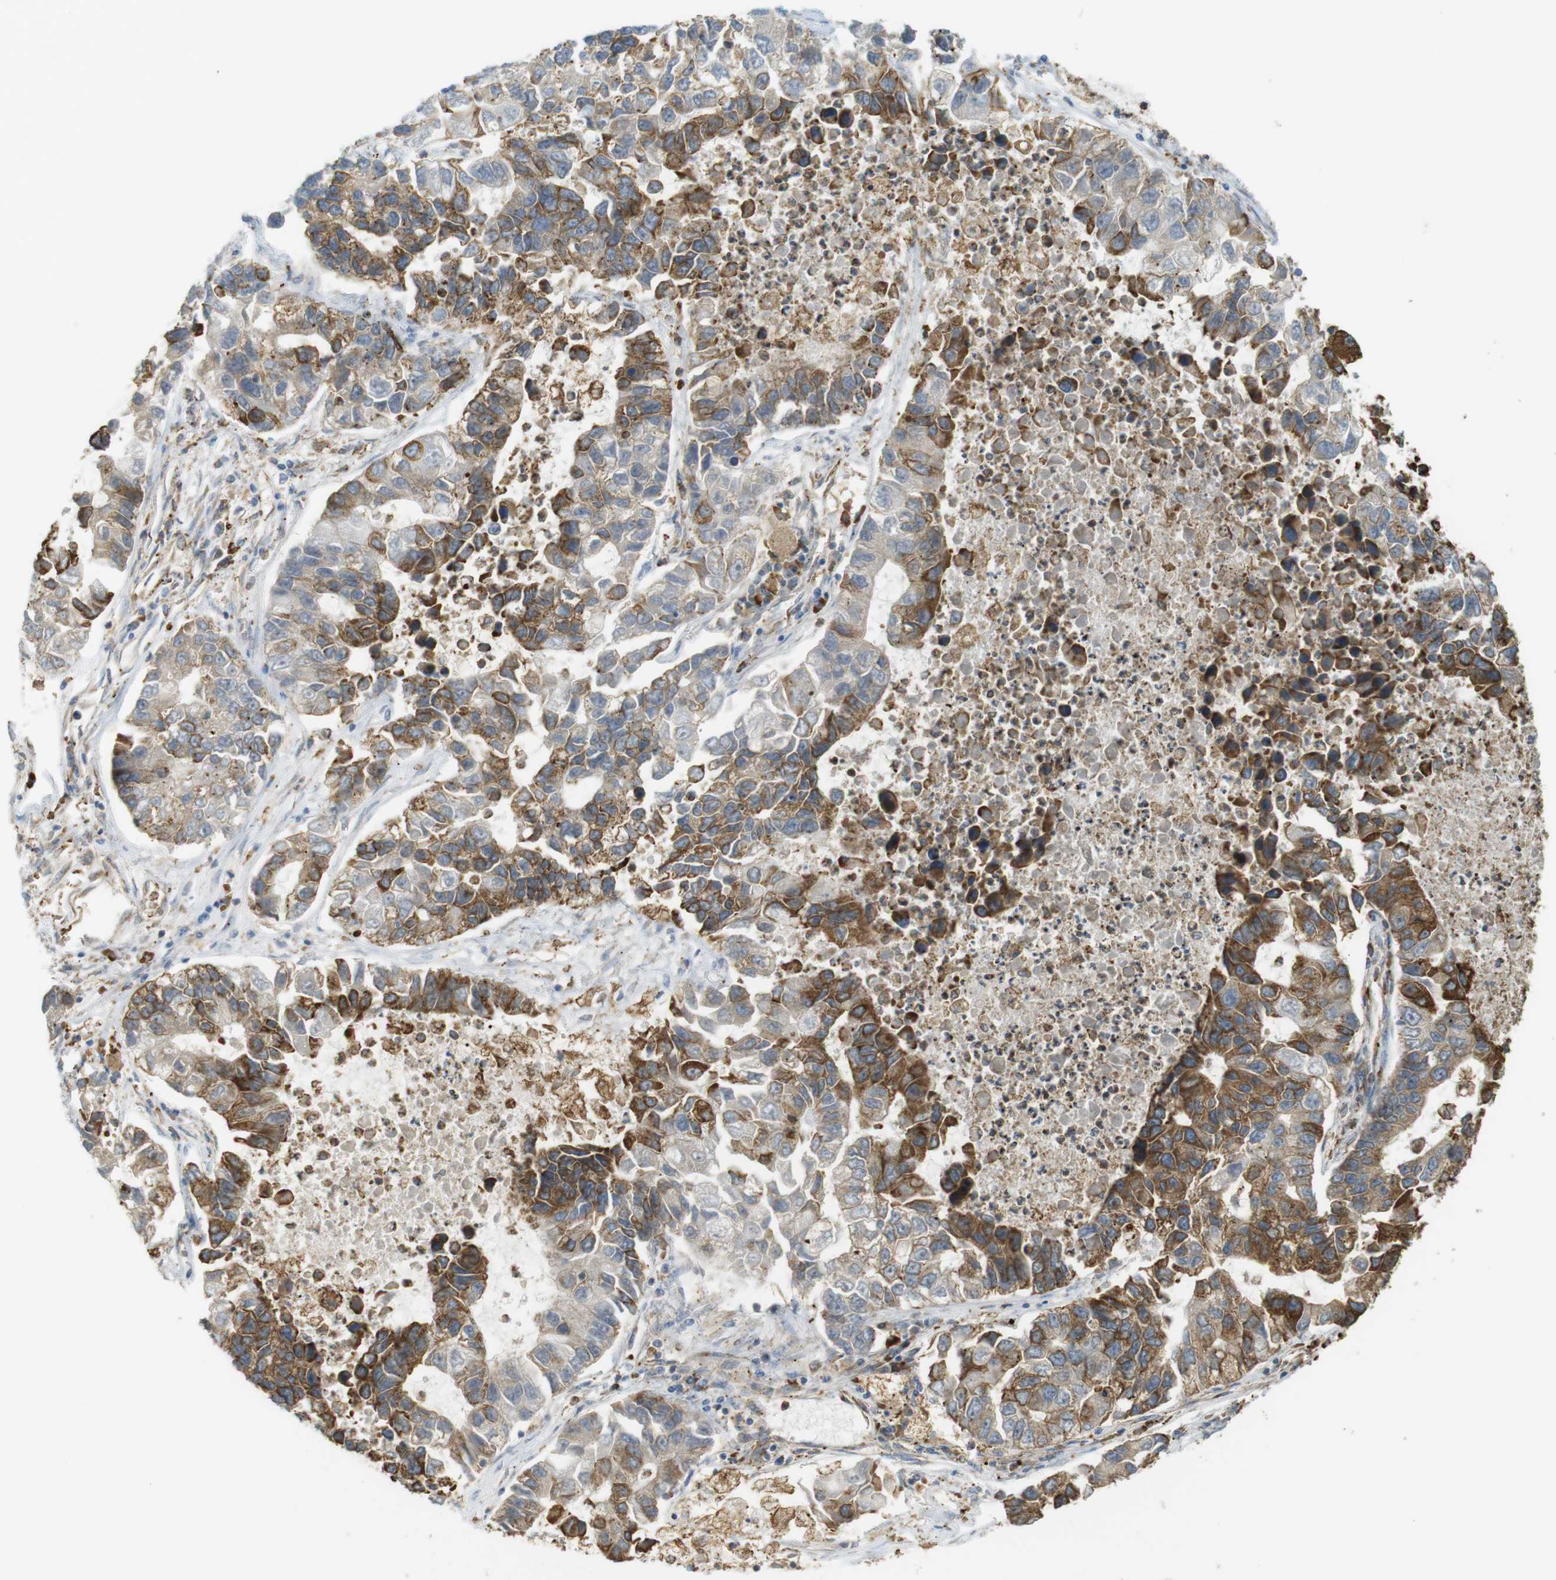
{"staining": {"intensity": "moderate", "quantity": ">75%", "location": "cytoplasmic/membranous"}, "tissue": "lung cancer", "cell_type": "Tumor cells", "image_type": "cancer", "snomed": [{"axis": "morphology", "description": "Adenocarcinoma, NOS"}, {"axis": "topography", "description": "Lung"}], "caption": "Moderate cytoplasmic/membranous expression for a protein is seen in approximately >75% of tumor cells of lung cancer using IHC.", "gene": "MBOAT2", "patient": {"sex": "female", "age": 51}}